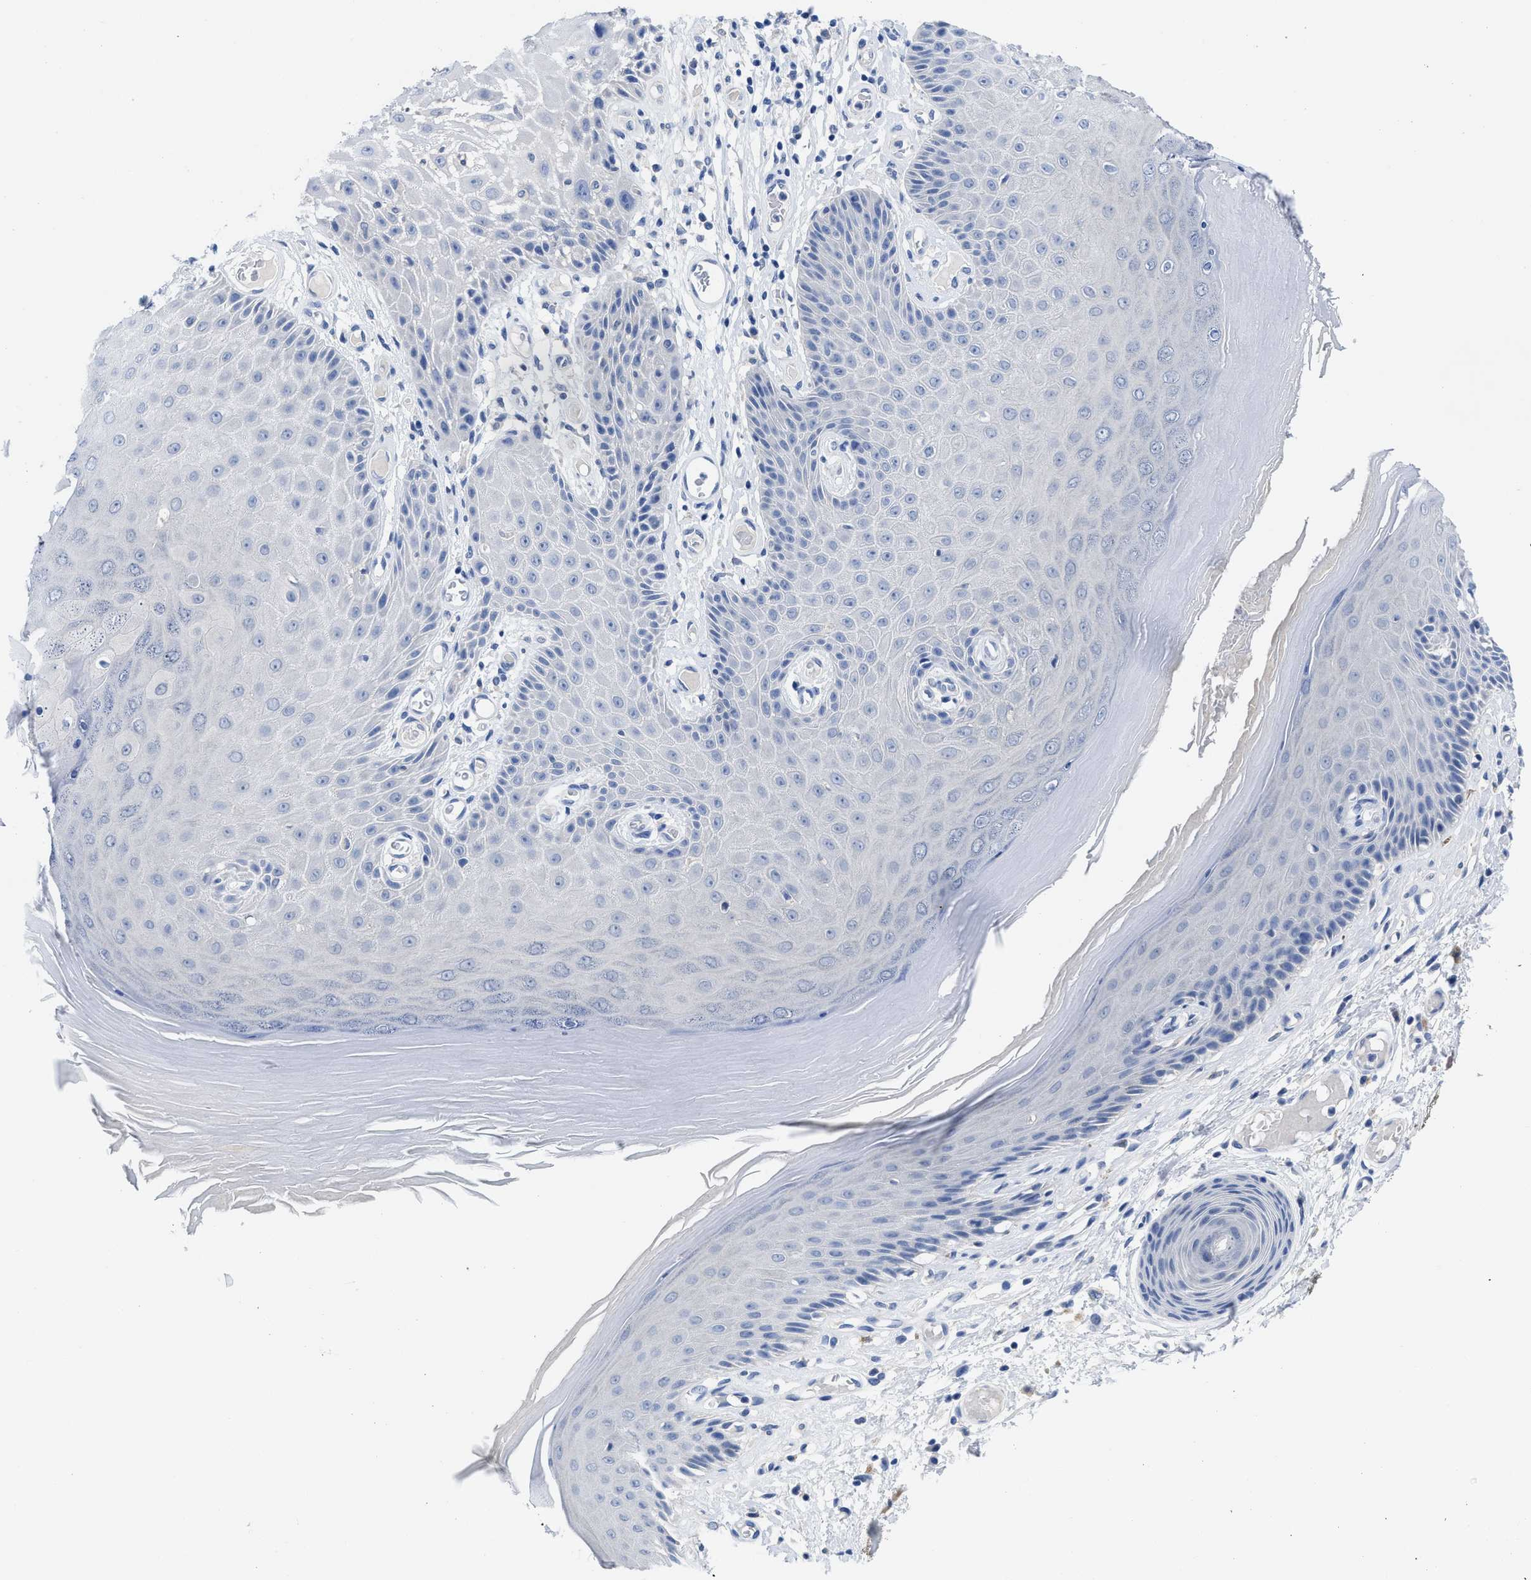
{"staining": {"intensity": "weak", "quantity": "<25%", "location": "cytoplasmic/membranous"}, "tissue": "skin", "cell_type": "Epidermal cells", "image_type": "normal", "snomed": [{"axis": "morphology", "description": "Normal tissue, NOS"}, {"axis": "topography", "description": "Vulva"}], "caption": "Normal skin was stained to show a protein in brown. There is no significant expression in epidermal cells. (DAB (3,3'-diaminobenzidine) IHC, high magnification).", "gene": "PYY", "patient": {"sex": "female", "age": 73}}